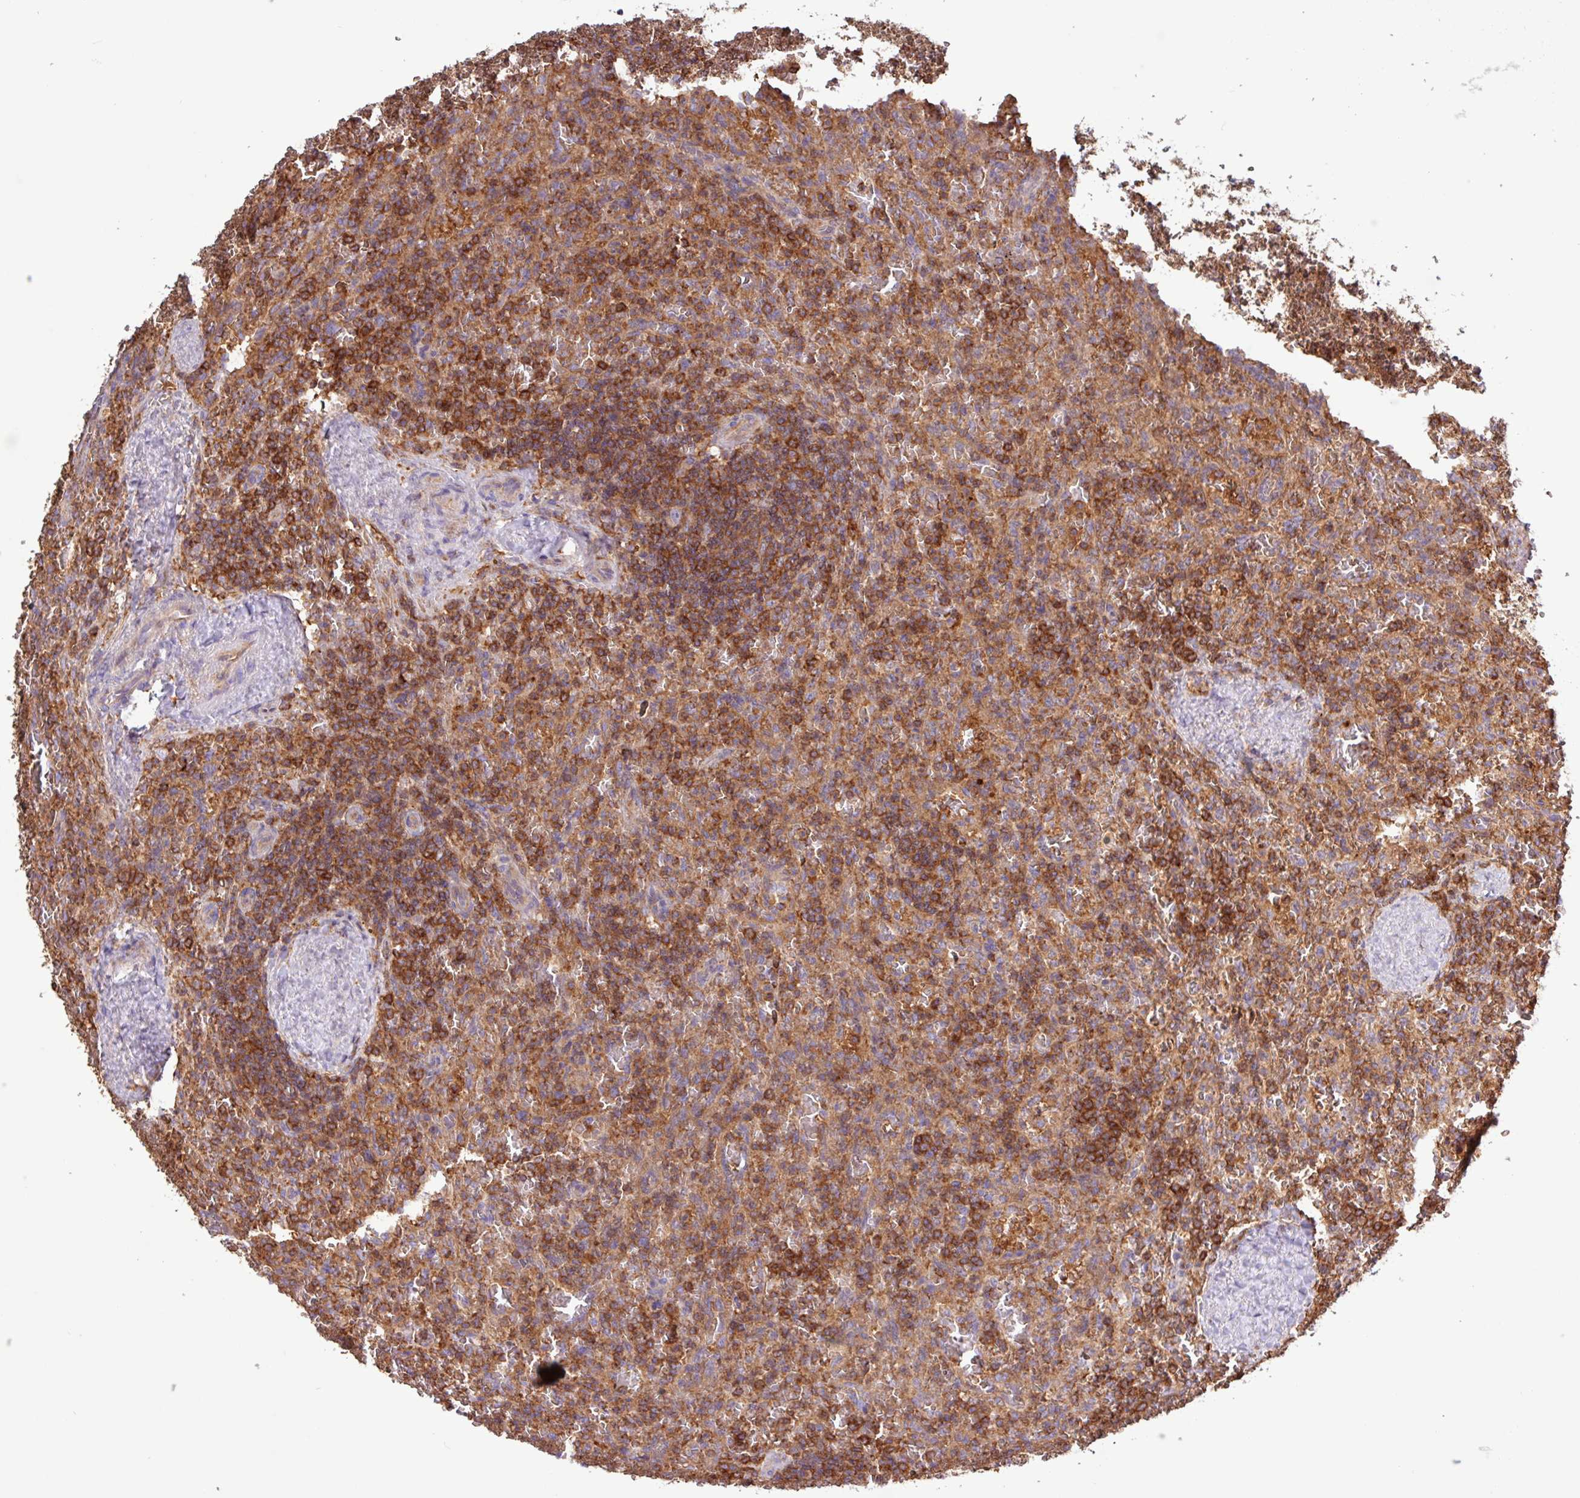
{"staining": {"intensity": "moderate", "quantity": ">75%", "location": "cytoplasmic/membranous"}, "tissue": "lymphoma", "cell_type": "Tumor cells", "image_type": "cancer", "snomed": [{"axis": "morphology", "description": "Malignant lymphoma, non-Hodgkin's type, Low grade"}, {"axis": "topography", "description": "Spleen"}], "caption": "Lymphoma stained with DAB immunohistochemistry (IHC) exhibits medium levels of moderate cytoplasmic/membranous staining in about >75% of tumor cells. The staining was performed using DAB, with brown indicating positive protein expression. Nuclei are stained blue with hematoxylin.", "gene": "ACTR3", "patient": {"sex": "female", "age": 64}}